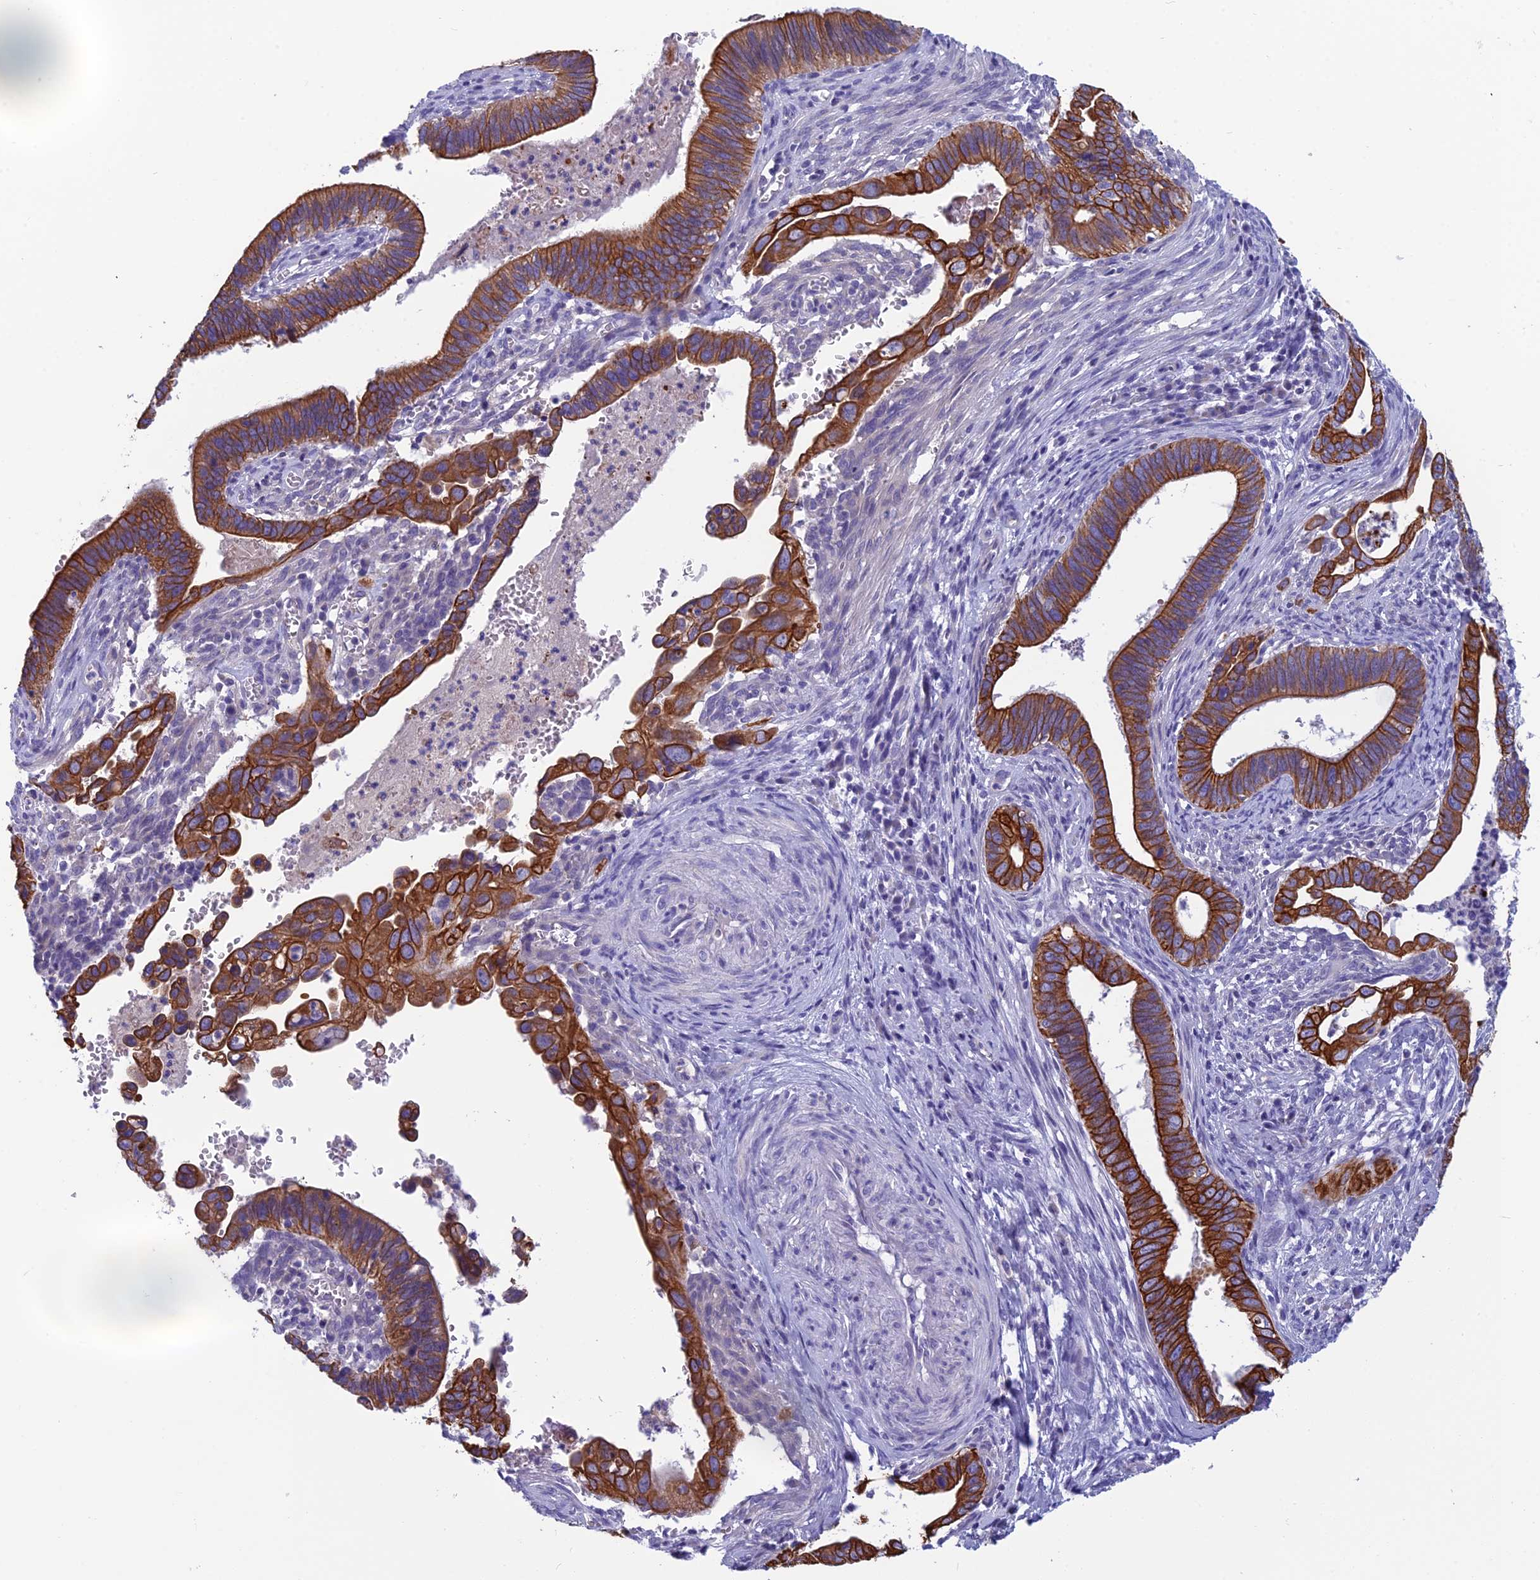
{"staining": {"intensity": "strong", "quantity": ">75%", "location": "cytoplasmic/membranous"}, "tissue": "cervical cancer", "cell_type": "Tumor cells", "image_type": "cancer", "snomed": [{"axis": "morphology", "description": "Adenocarcinoma, NOS"}, {"axis": "topography", "description": "Cervix"}], "caption": "About >75% of tumor cells in human cervical adenocarcinoma display strong cytoplasmic/membranous protein positivity as visualized by brown immunohistochemical staining.", "gene": "RBM41", "patient": {"sex": "female", "age": 42}}